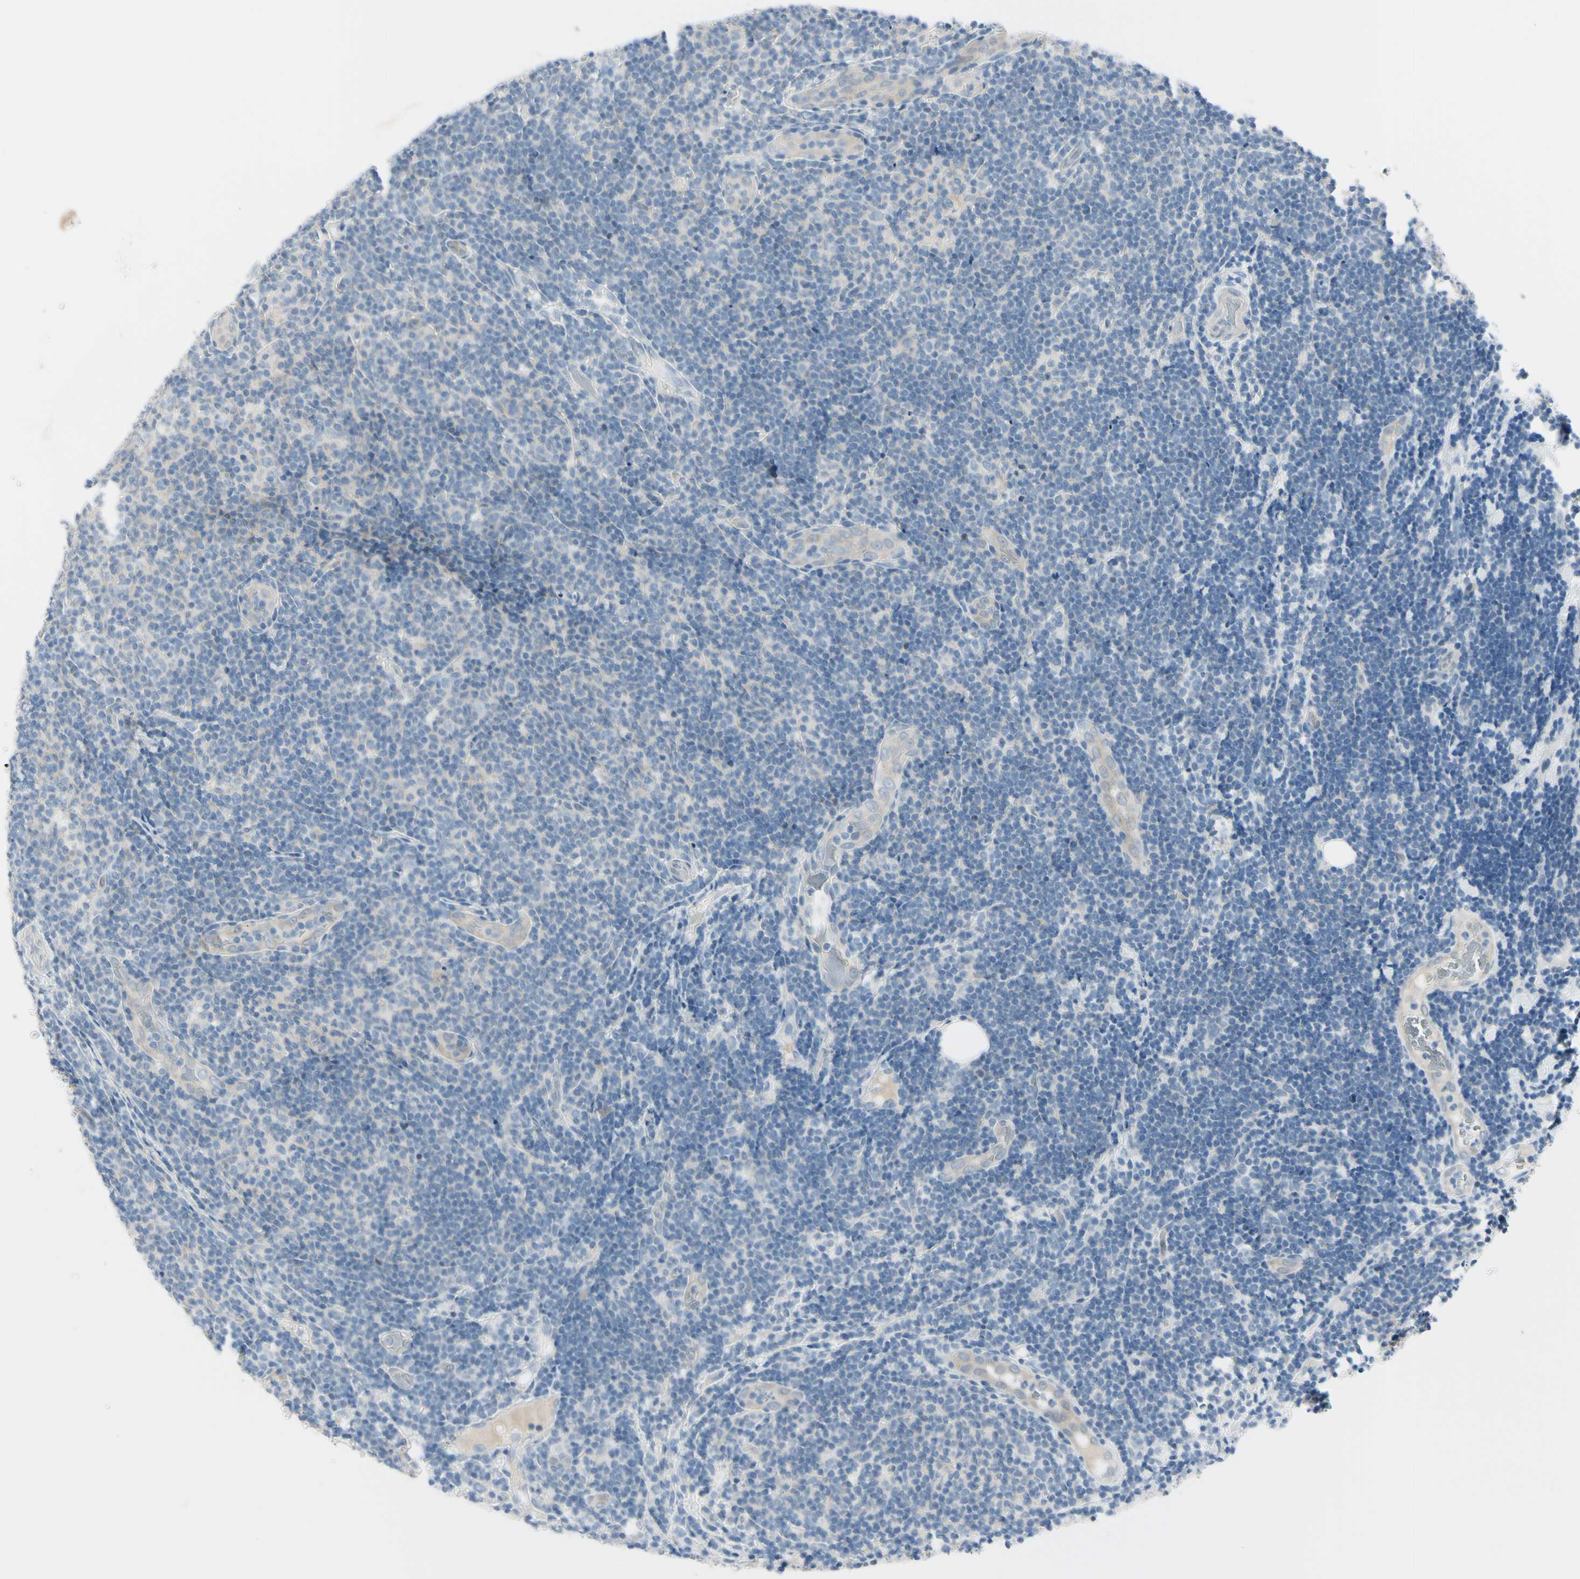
{"staining": {"intensity": "negative", "quantity": "none", "location": "none"}, "tissue": "lymphoma", "cell_type": "Tumor cells", "image_type": "cancer", "snomed": [{"axis": "morphology", "description": "Malignant lymphoma, non-Hodgkin's type, Low grade"}, {"axis": "topography", "description": "Lymph node"}], "caption": "The photomicrograph reveals no staining of tumor cells in low-grade malignant lymphoma, non-Hodgkin's type.", "gene": "ASB9", "patient": {"sex": "male", "age": 83}}